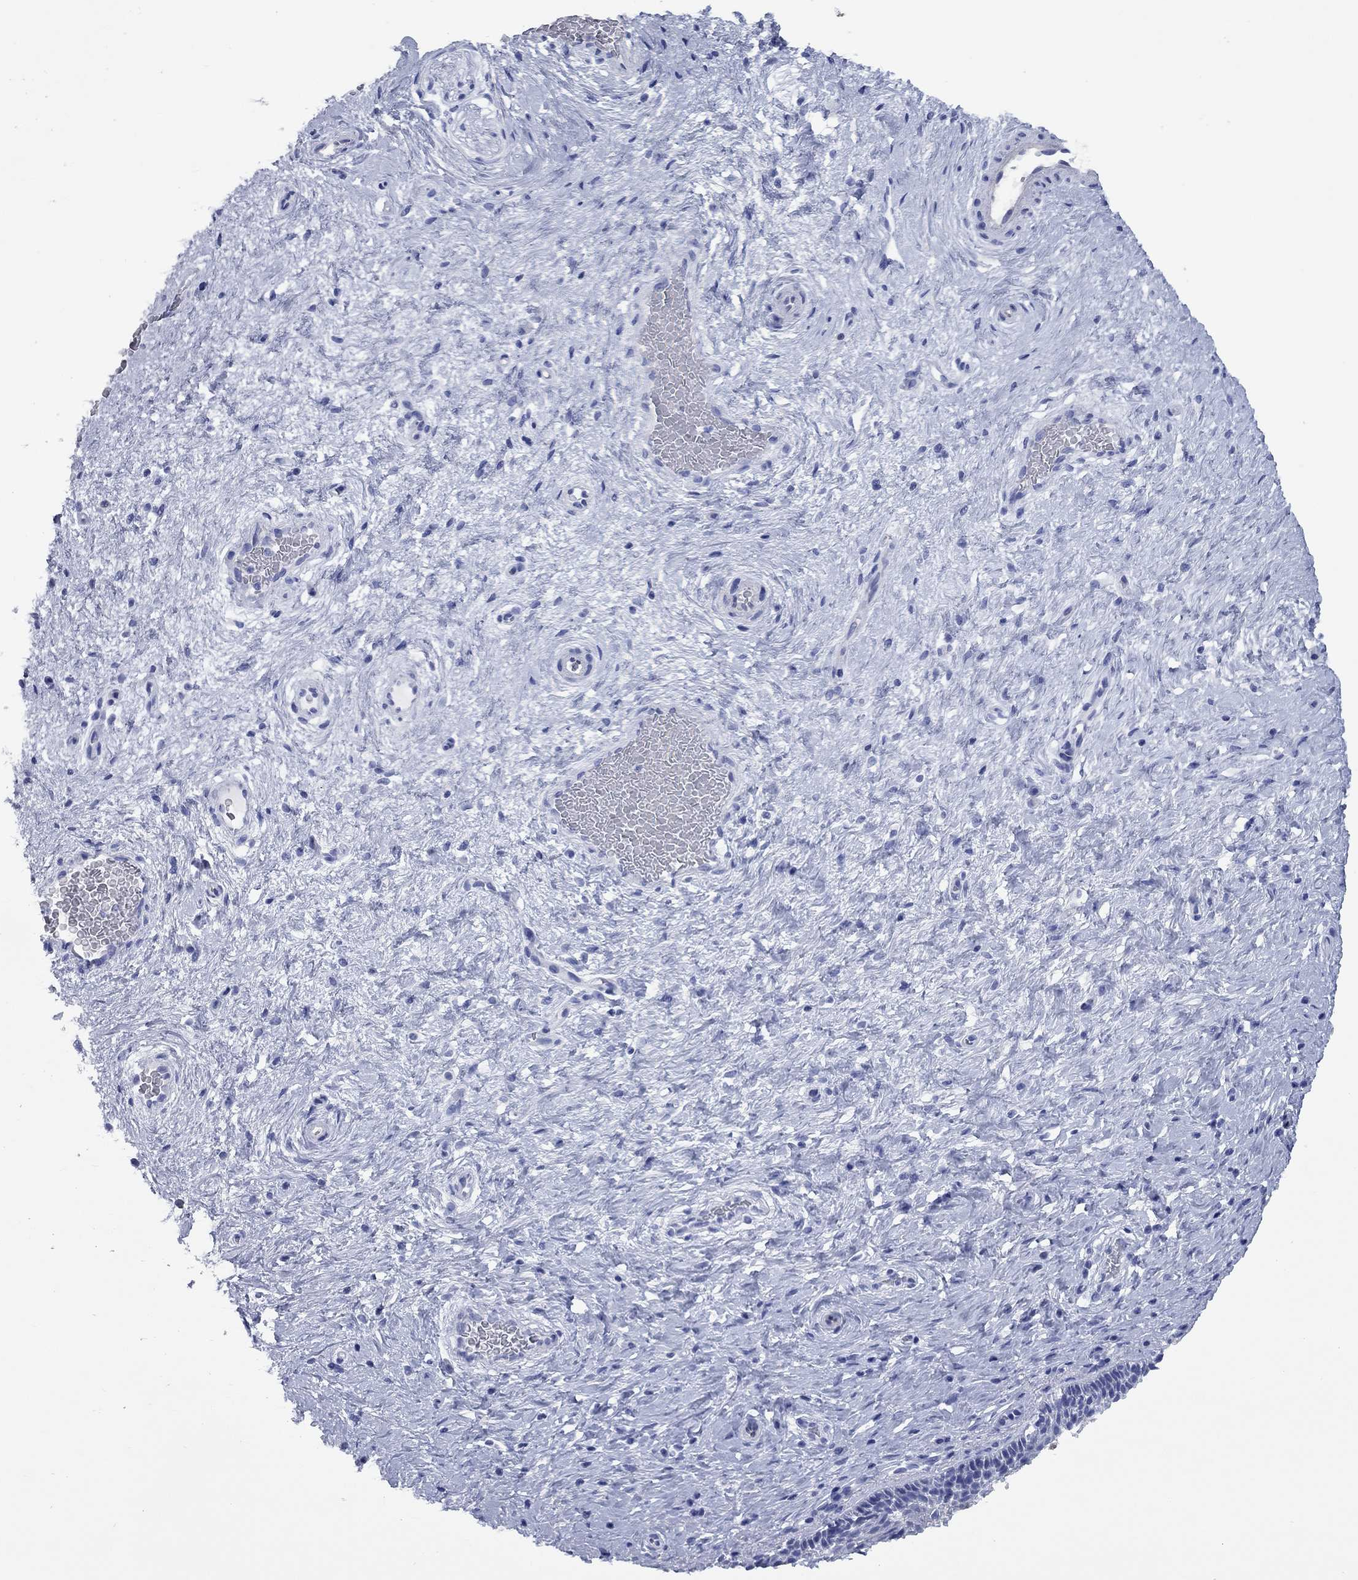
{"staining": {"intensity": "negative", "quantity": "none", "location": "none"}, "tissue": "cervix", "cell_type": "Glandular cells", "image_type": "normal", "snomed": [{"axis": "morphology", "description": "Normal tissue, NOS"}, {"axis": "topography", "description": "Cervix"}], "caption": "Cervix was stained to show a protein in brown. There is no significant expression in glandular cells. (Brightfield microscopy of DAB (3,3'-diaminobenzidine) IHC at high magnification).", "gene": "CCNA1", "patient": {"sex": "female", "age": 34}}